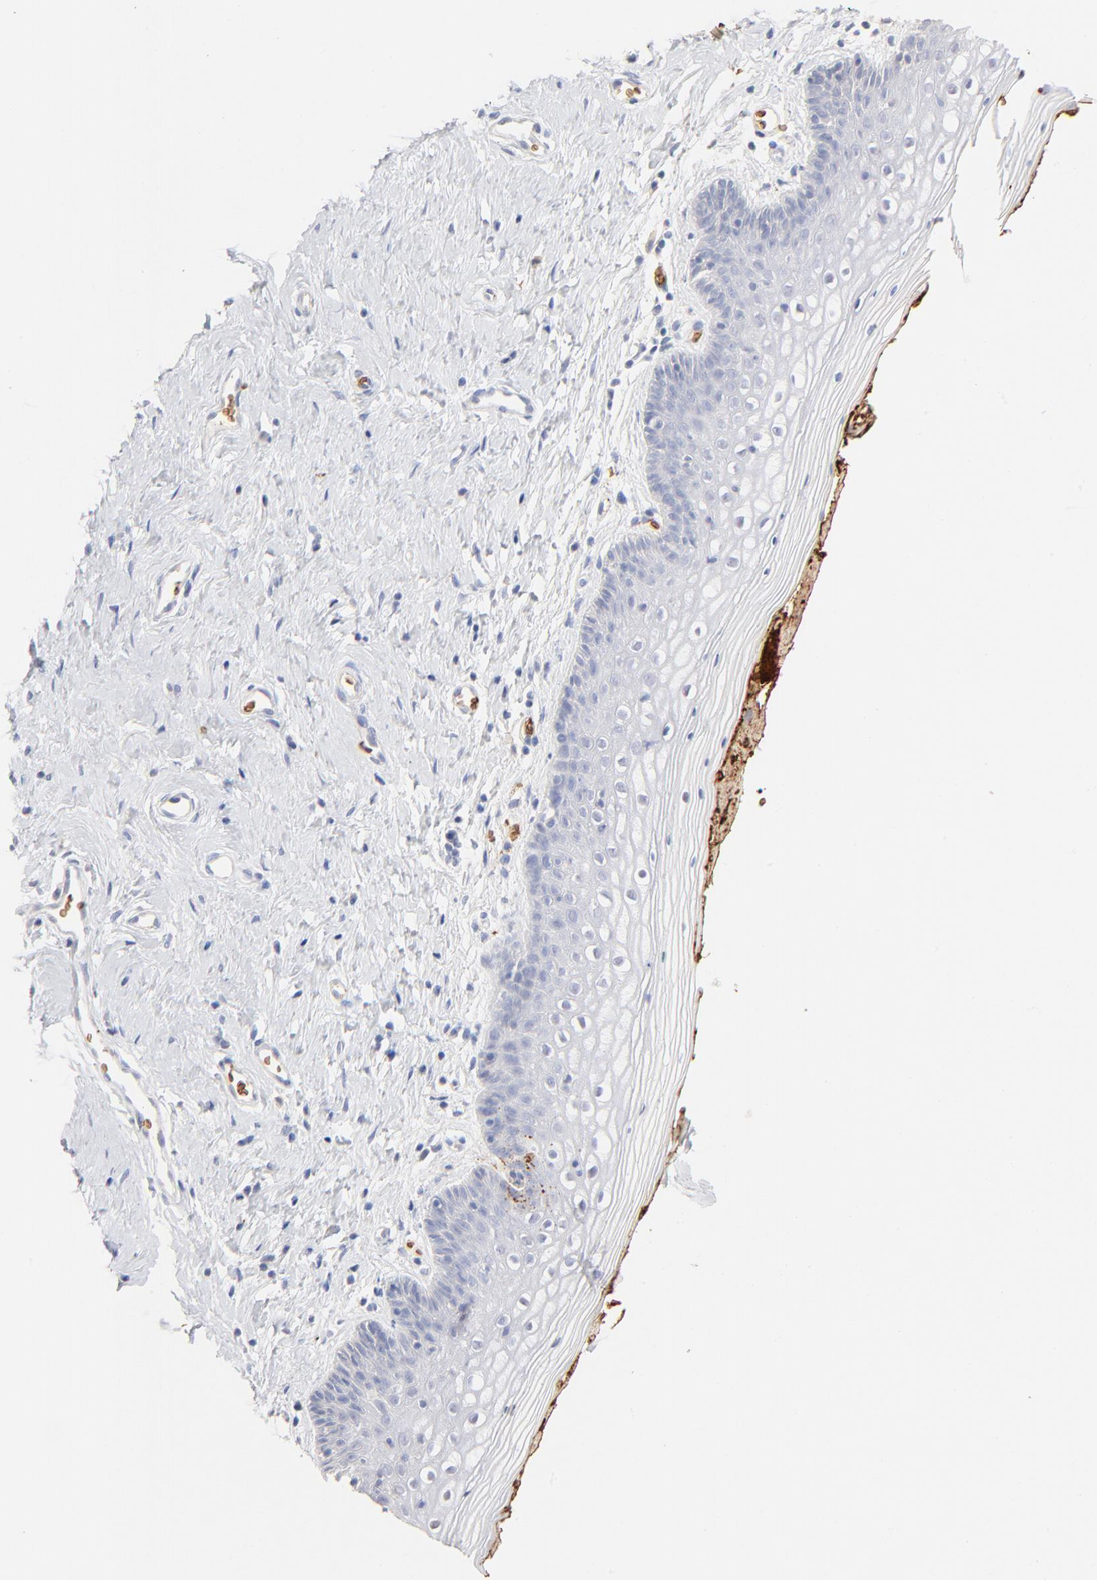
{"staining": {"intensity": "negative", "quantity": "none", "location": "none"}, "tissue": "vagina", "cell_type": "Squamous epithelial cells", "image_type": "normal", "snomed": [{"axis": "morphology", "description": "Normal tissue, NOS"}, {"axis": "topography", "description": "Vagina"}], "caption": "This is an immunohistochemistry histopathology image of benign human vagina. There is no staining in squamous epithelial cells.", "gene": "SPTB", "patient": {"sex": "female", "age": 46}}